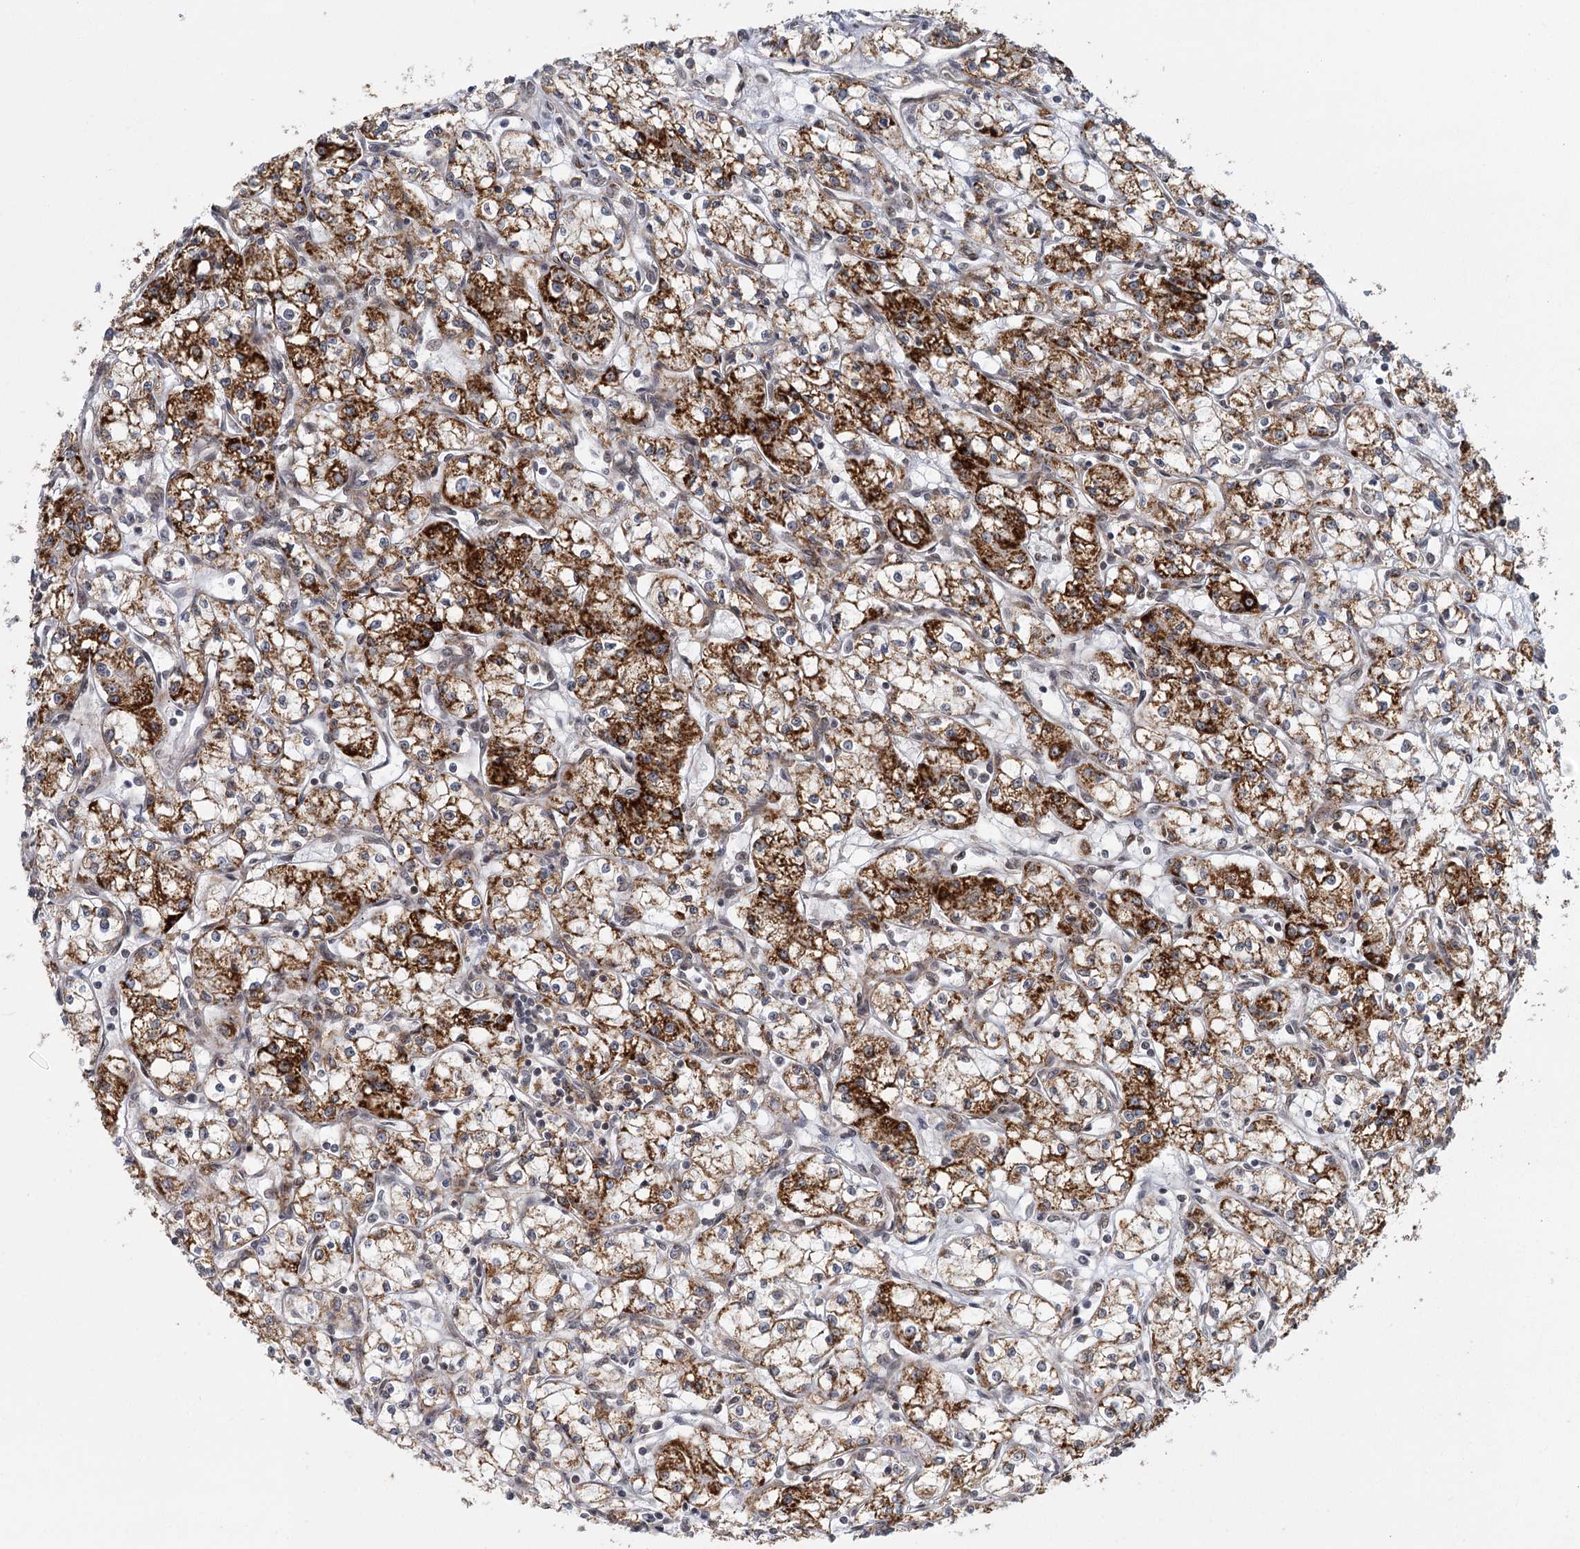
{"staining": {"intensity": "strong", "quantity": ">75%", "location": "cytoplasmic/membranous"}, "tissue": "renal cancer", "cell_type": "Tumor cells", "image_type": "cancer", "snomed": [{"axis": "morphology", "description": "Adenocarcinoma, NOS"}, {"axis": "topography", "description": "Kidney"}], "caption": "Immunohistochemical staining of human adenocarcinoma (renal) reveals strong cytoplasmic/membranous protein expression in approximately >75% of tumor cells.", "gene": "ZCCHC24", "patient": {"sex": "male", "age": 59}}